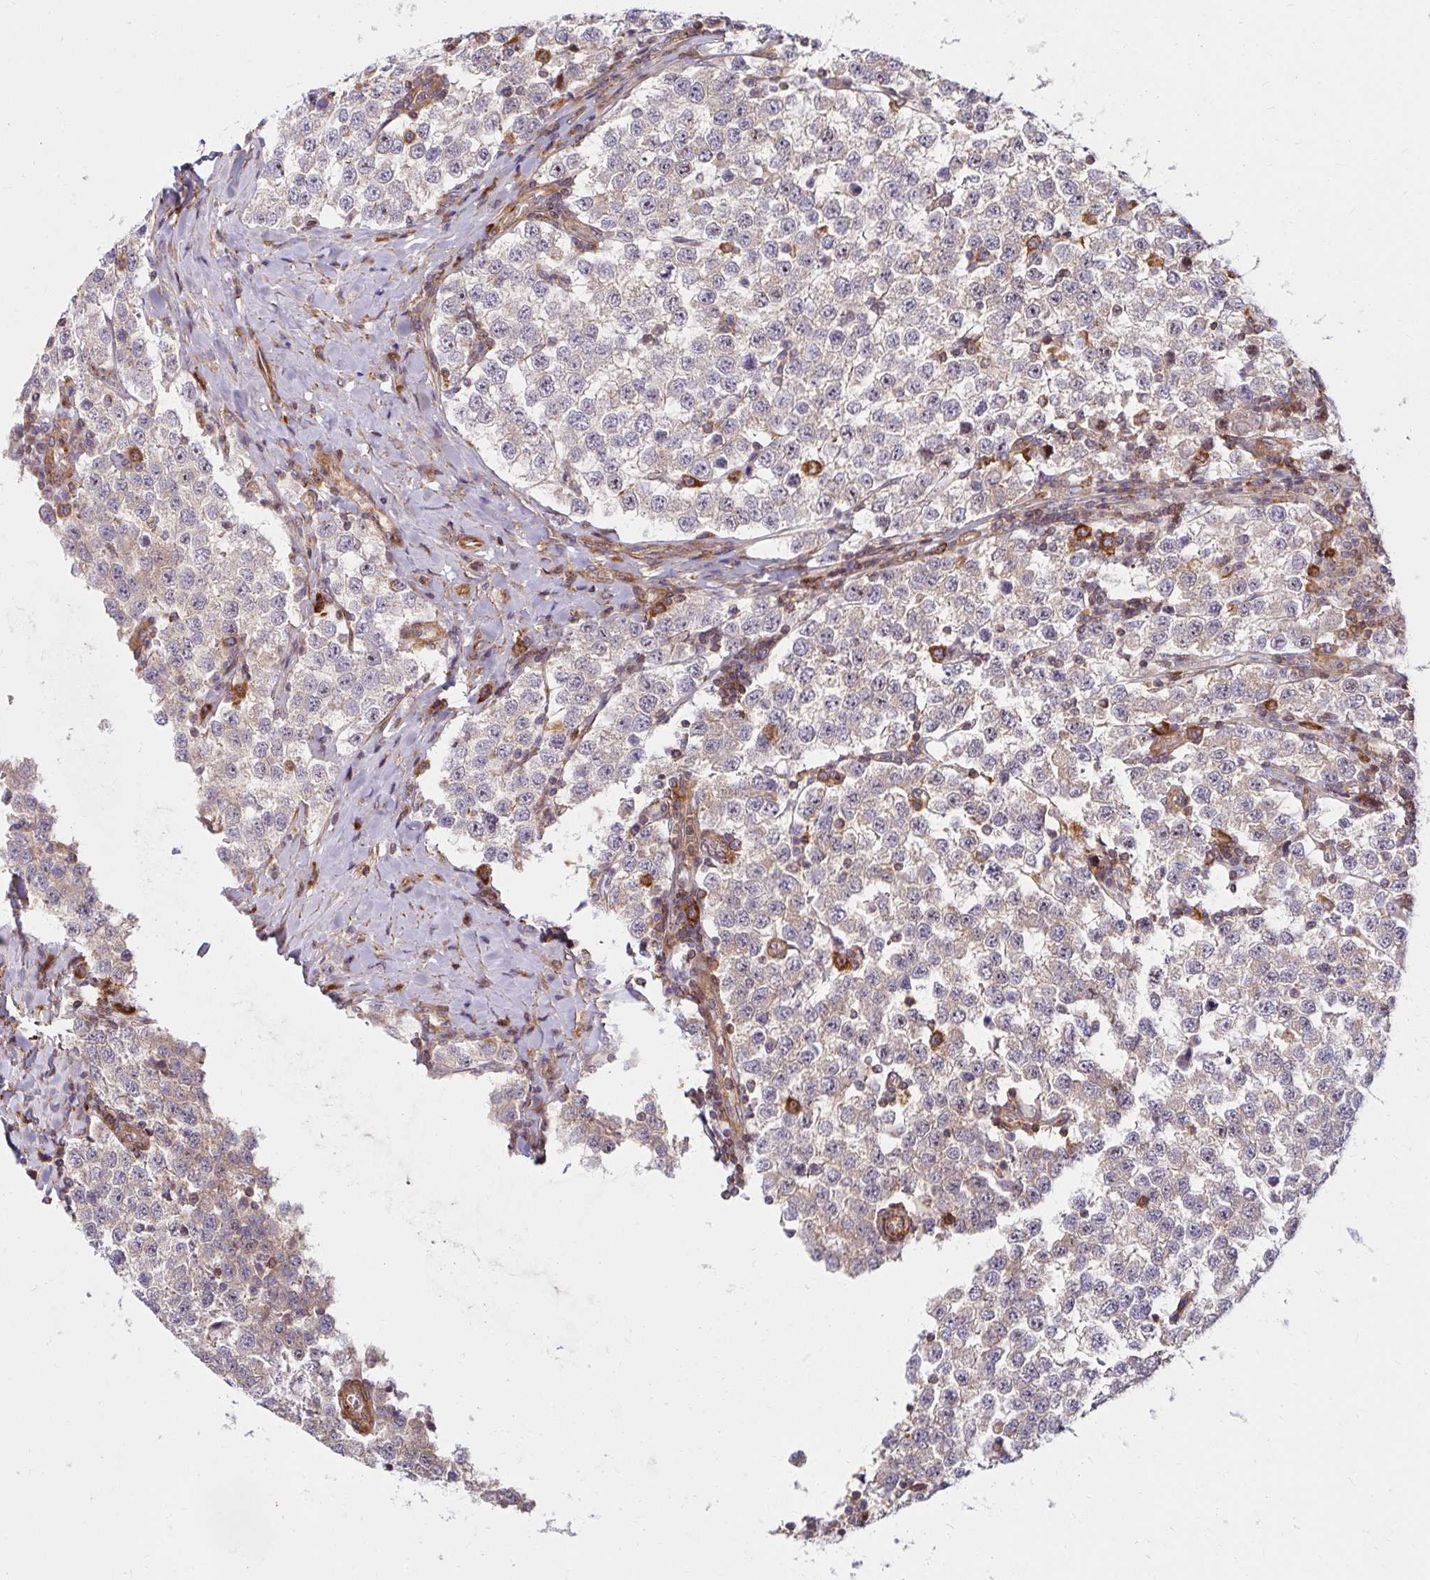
{"staining": {"intensity": "negative", "quantity": "none", "location": "none"}, "tissue": "testis cancer", "cell_type": "Tumor cells", "image_type": "cancer", "snomed": [{"axis": "morphology", "description": "Seminoma, NOS"}, {"axis": "topography", "description": "Testis"}], "caption": "This is an immunohistochemistry (IHC) image of human testis cancer. There is no staining in tumor cells.", "gene": "BTF3", "patient": {"sex": "male", "age": 34}}